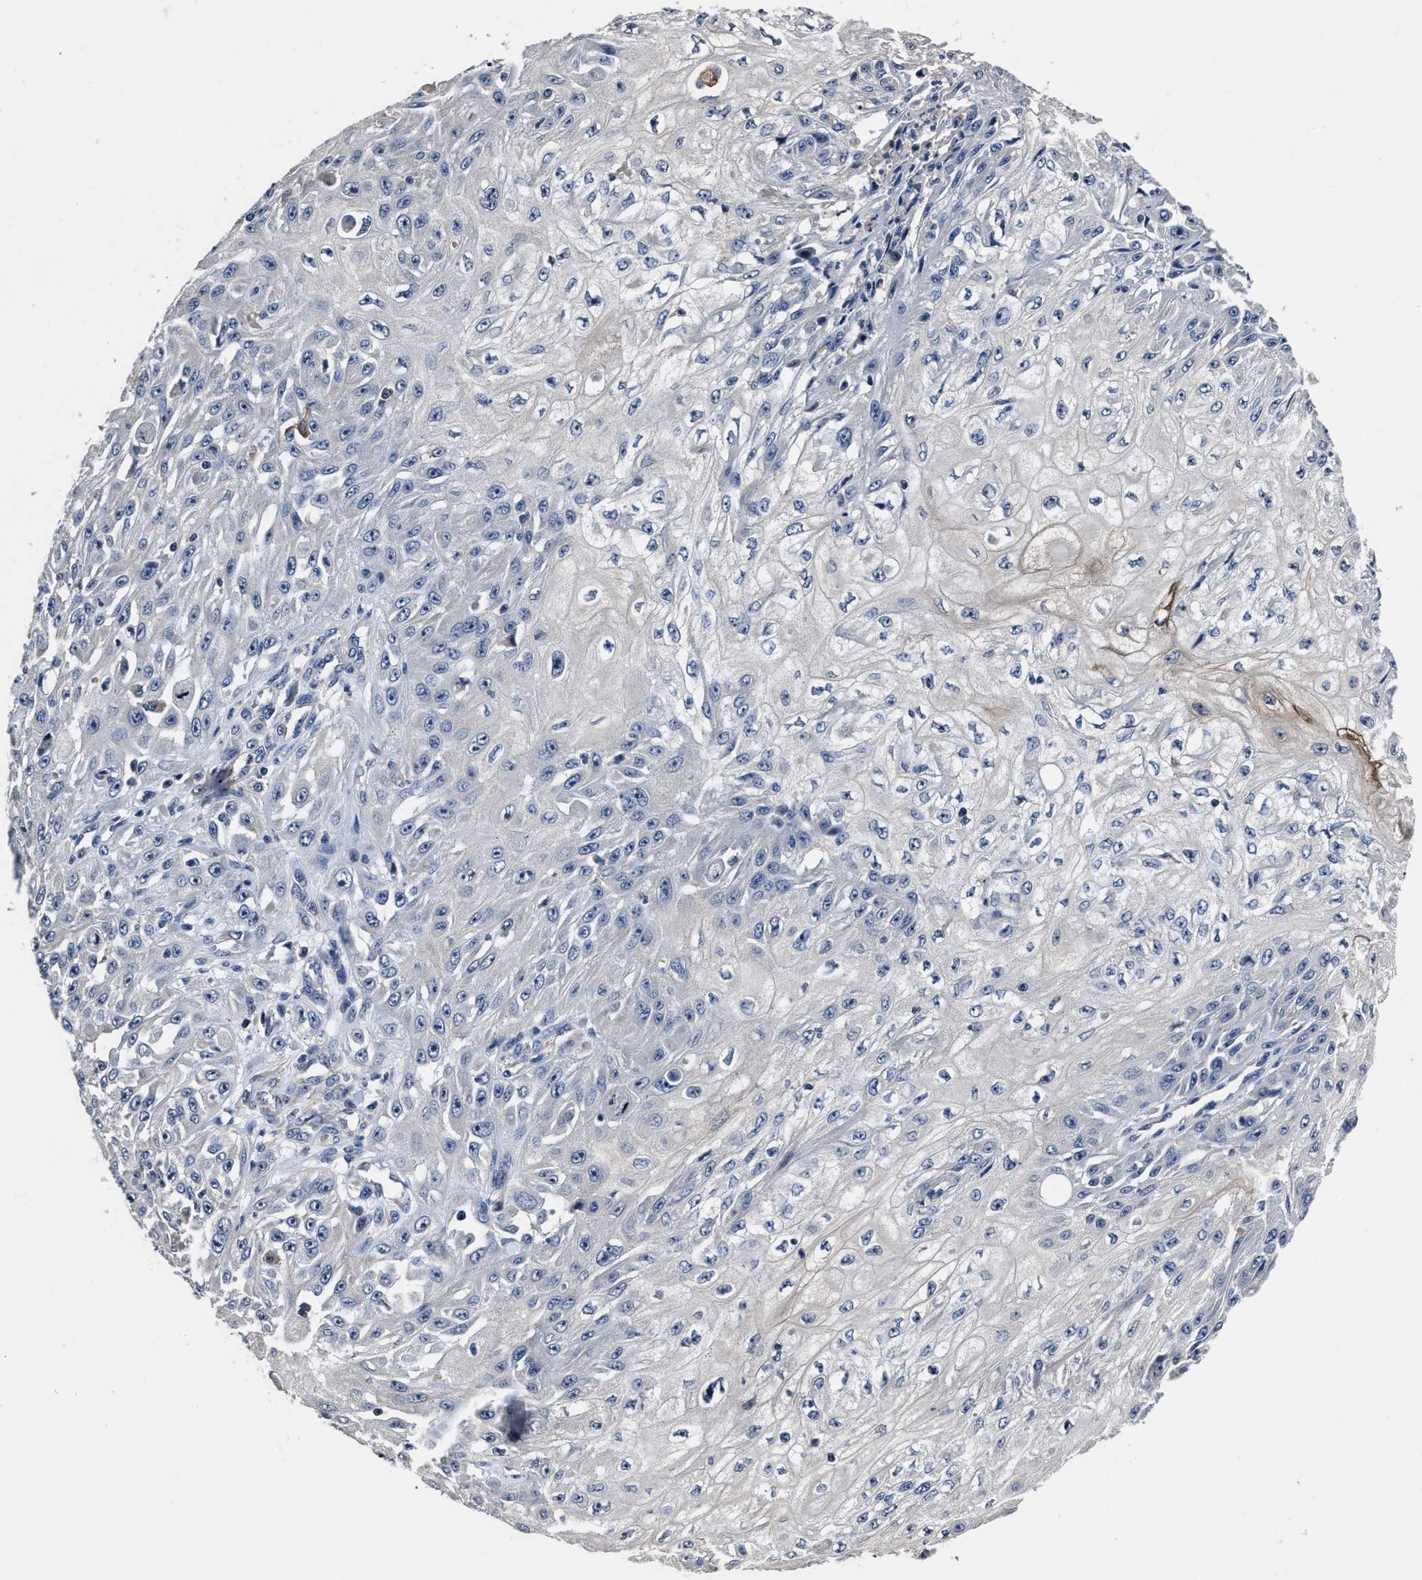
{"staining": {"intensity": "negative", "quantity": "none", "location": "none"}, "tissue": "skin cancer", "cell_type": "Tumor cells", "image_type": "cancer", "snomed": [{"axis": "morphology", "description": "Squamous cell carcinoma, NOS"}, {"axis": "morphology", "description": "Squamous cell carcinoma, metastatic, NOS"}, {"axis": "topography", "description": "Skin"}, {"axis": "topography", "description": "Lymph node"}], "caption": "Immunohistochemistry histopathology image of skin squamous cell carcinoma stained for a protein (brown), which shows no staining in tumor cells.", "gene": "RSBN1L", "patient": {"sex": "male", "age": 75}}